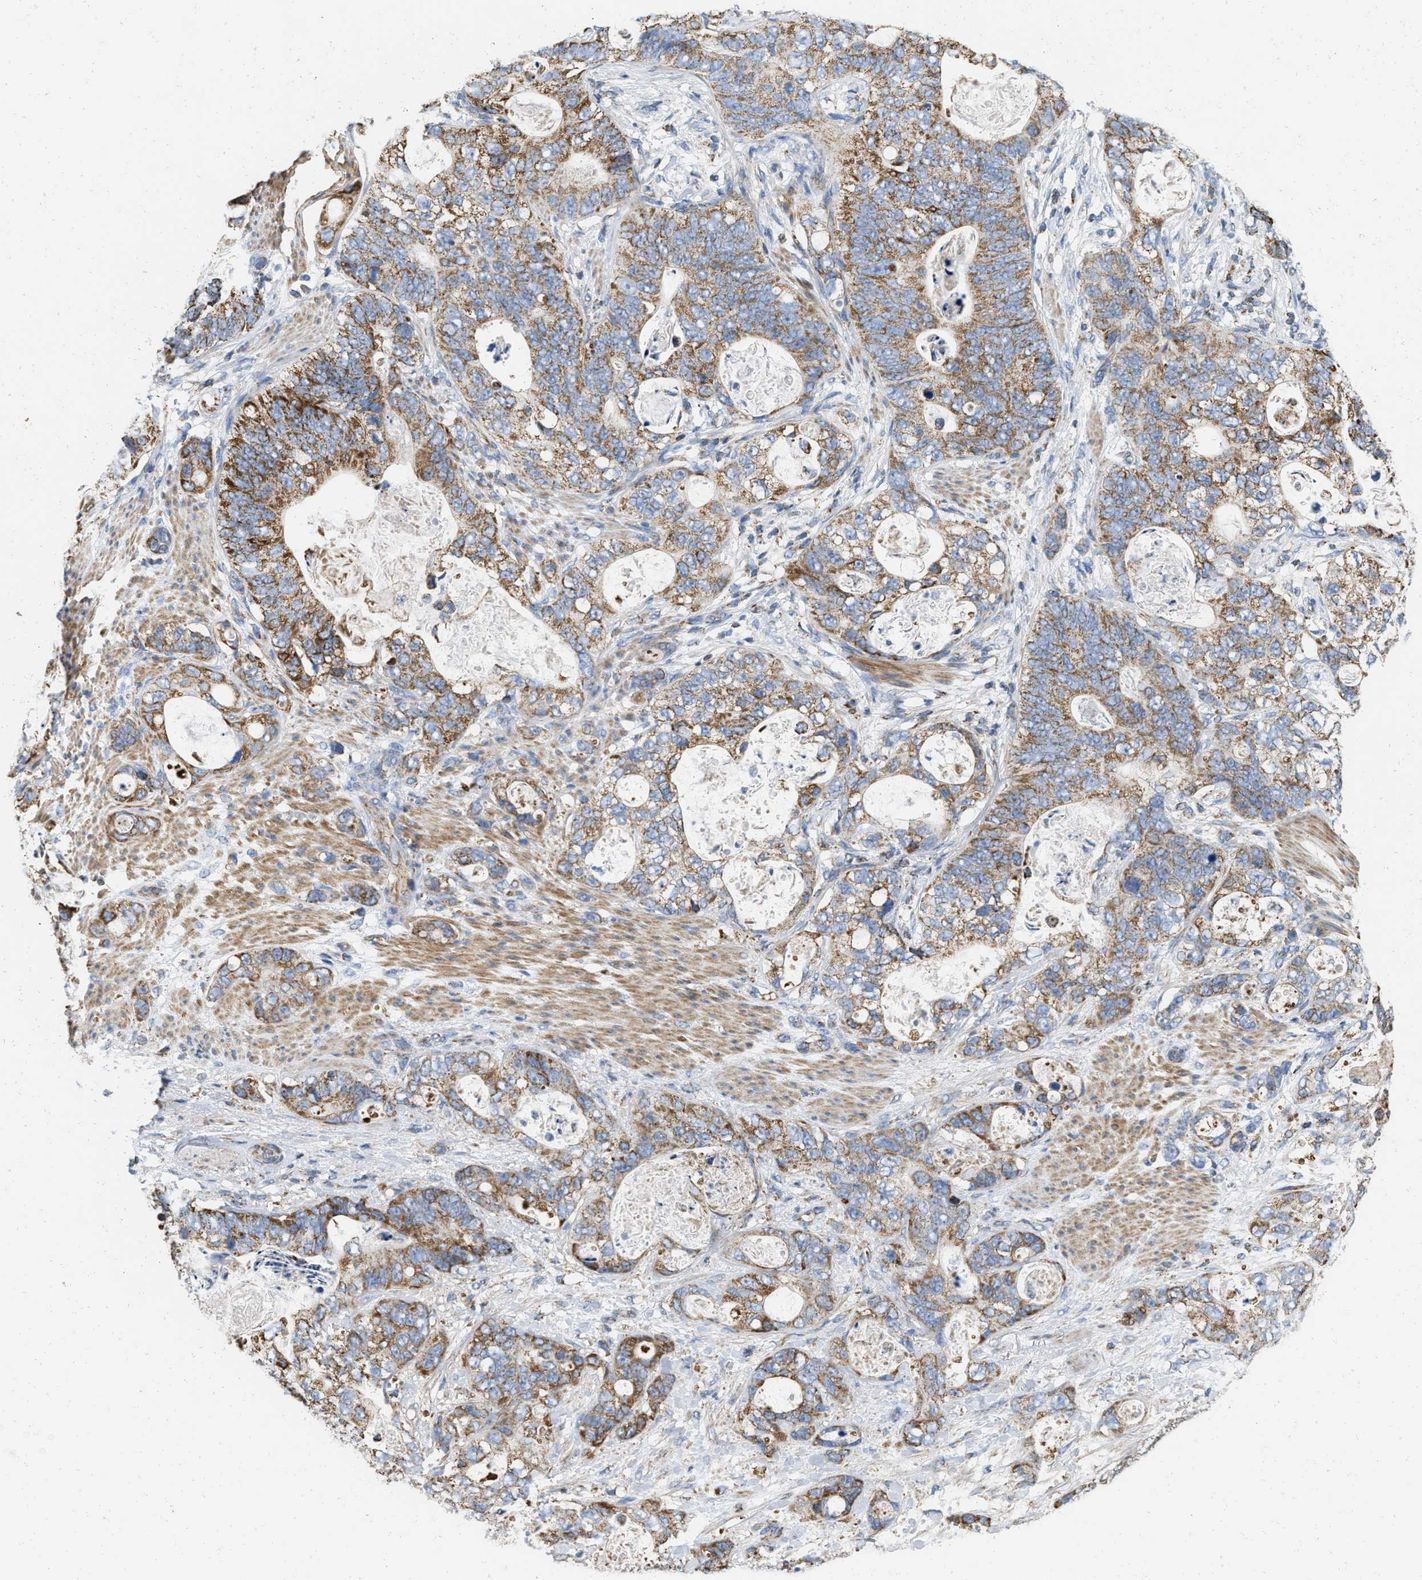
{"staining": {"intensity": "moderate", "quantity": ">75%", "location": "cytoplasmic/membranous"}, "tissue": "stomach cancer", "cell_type": "Tumor cells", "image_type": "cancer", "snomed": [{"axis": "morphology", "description": "Normal tissue, NOS"}, {"axis": "morphology", "description": "Adenocarcinoma, NOS"}, {"axis": "topography", "description": "Stomach"}], "caption": "There is medium levels of moderate cytoplasmic/membranous staining in tumor cells of stomach cancer (adenocarcinoma), as demonstrated by immunohistochemical staining (brown color).", "gene": "GRB10", "patient": {"sex": "female", "age": 89}}